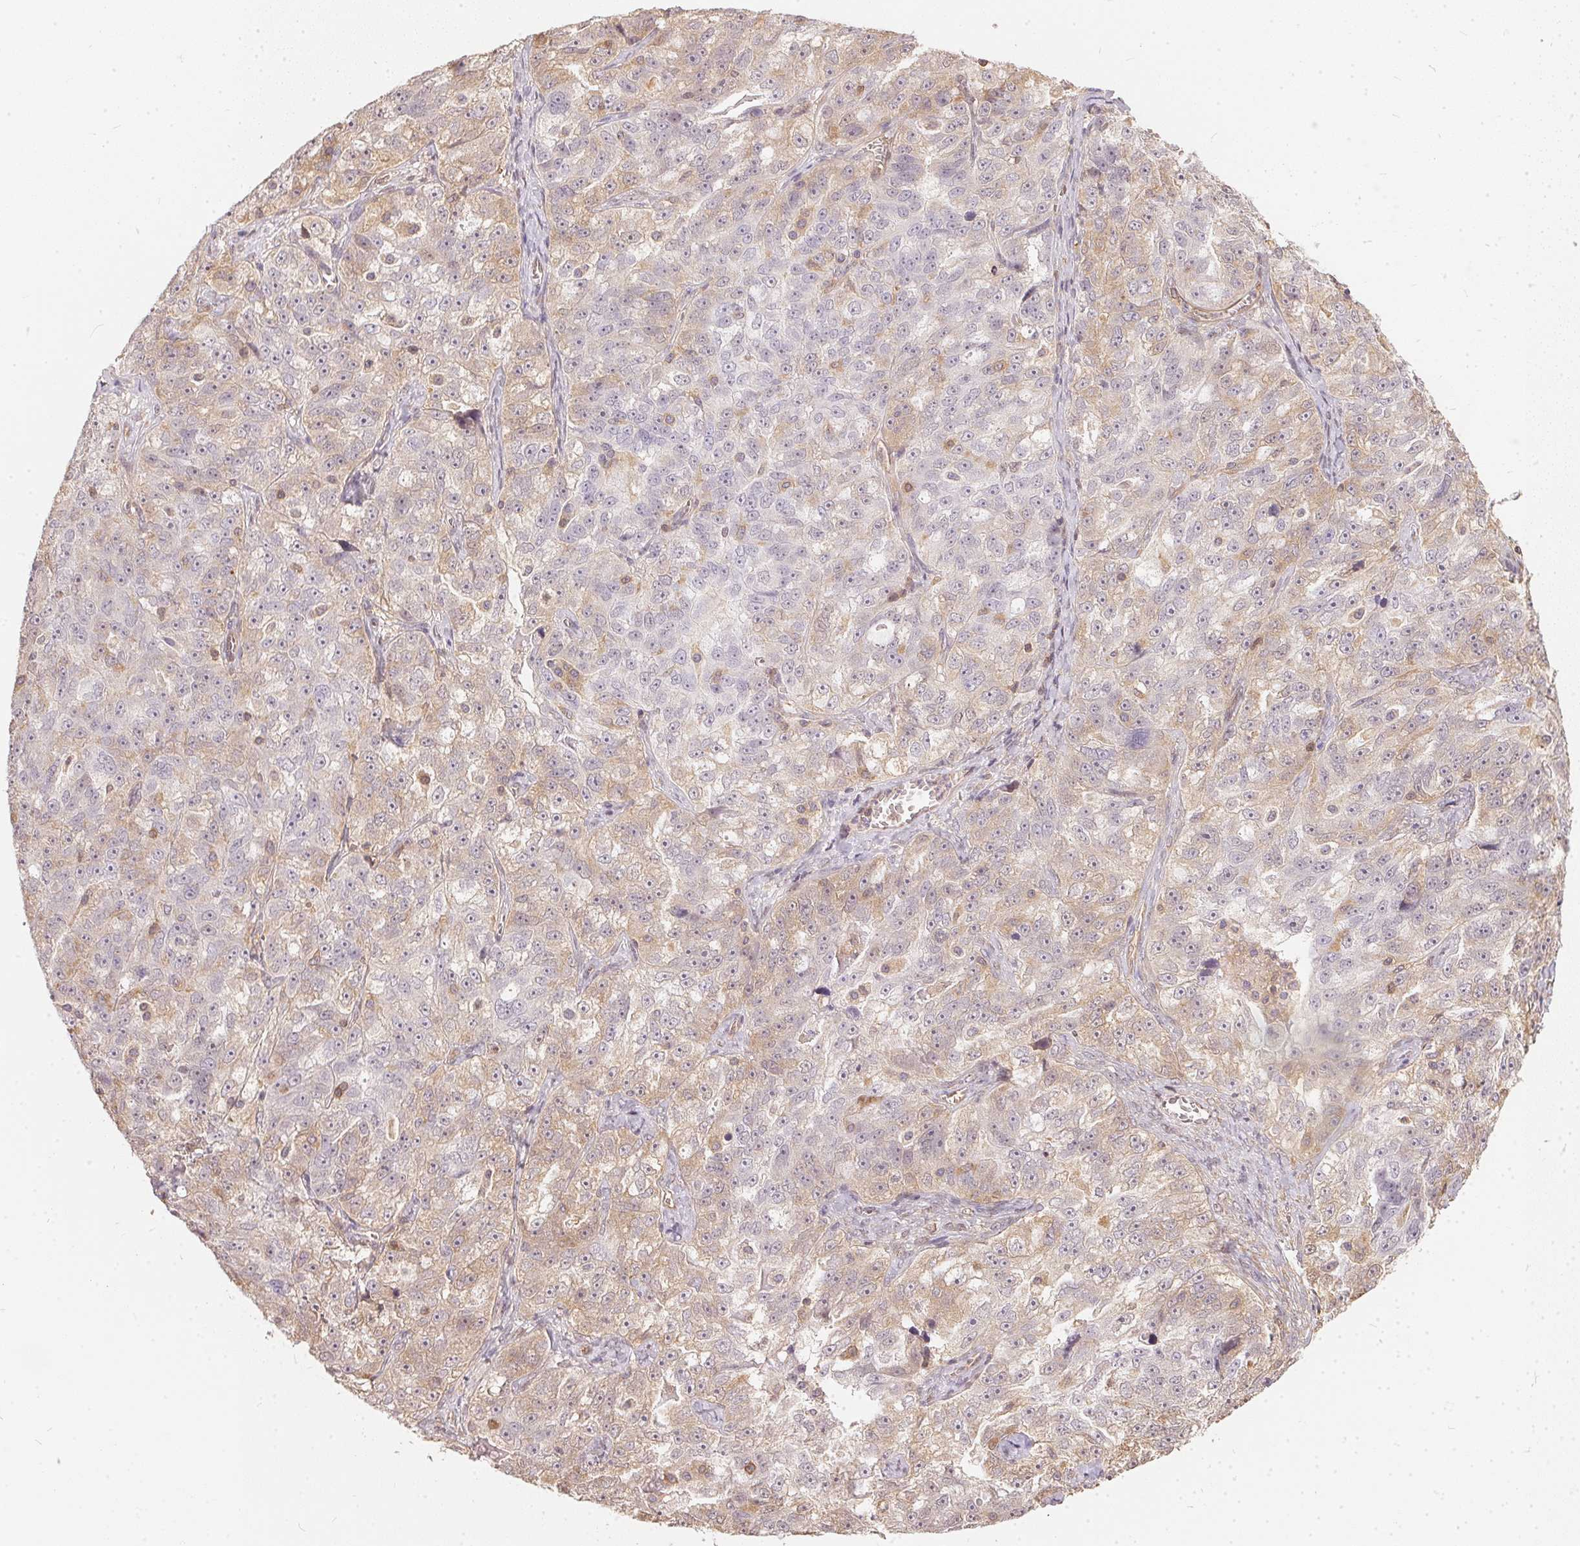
{"staining": {"intensity": "weak", "quantity": "<25%", "location": "cytoplasmic/membranous"}, "tissue": "ovarian cancer", "cell_type": "Tumor cells", "image_type": "cancer", "snomed": [{"axis": "morphology", "description": "Cystadenocarcinoma, serous, NOS"}, {"axis": "topography", "description": "Ovary"}], "caption": "Human ovarian cancer stained for a protein using immunohistochemistry reveals no positivity in tumor cells.", "gene": "BLMH", "patient": {"sex": "female", "age": 51}}